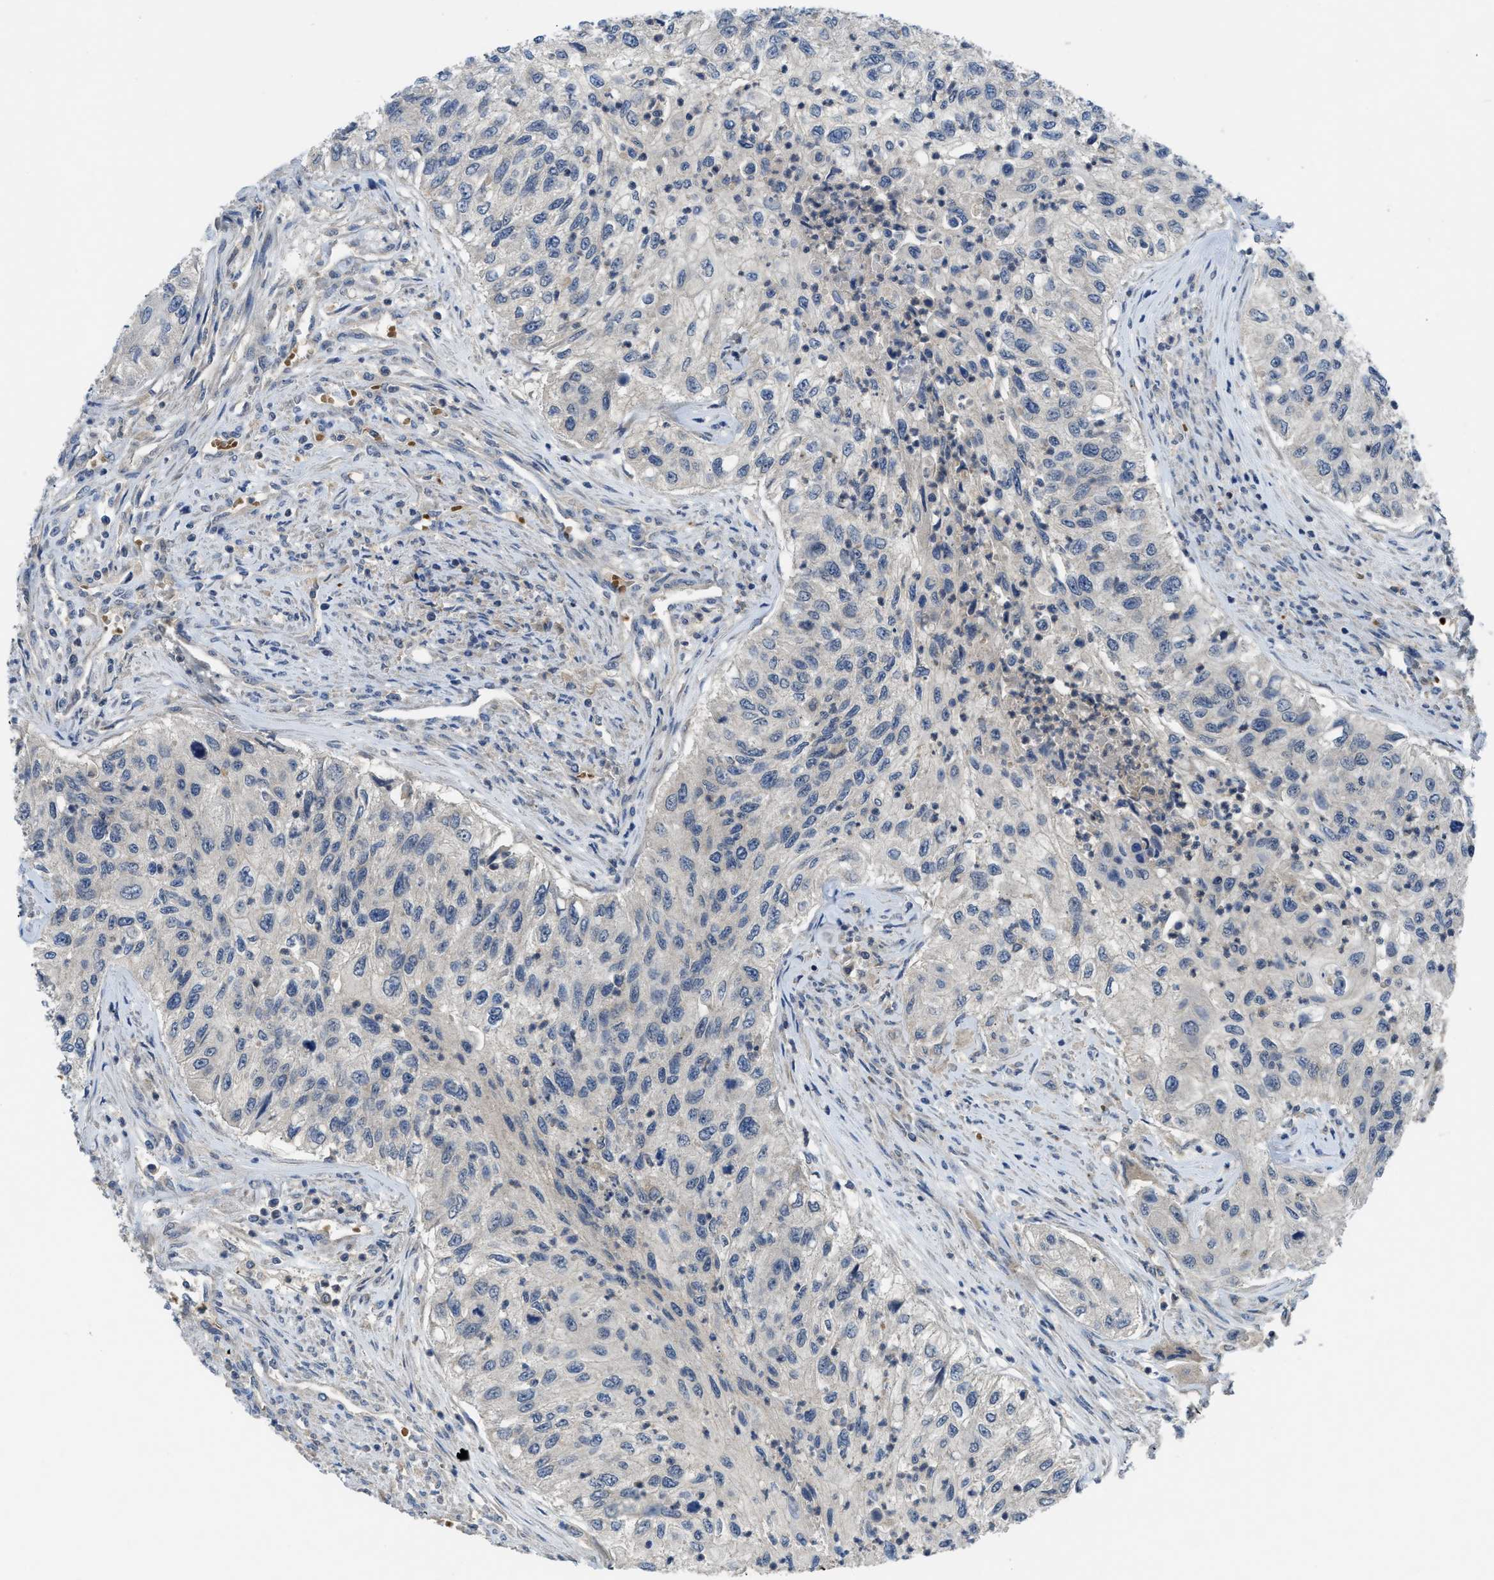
{"staining": {"intensity": "negative", "quantity": "none", "location": "none"}, "tissue": "urothelial cancer", "cell_type": "Tumor cells", "image_type": "cancer", "snomed": [{"axis": "morphology", "description": "Urothelial carcinoma, High grade"}, {"axis": "topography", "description": "Urinary bladder"}], "caption": "Urothelial carcinoma (high-grade) stained for a protein using IHC shows no expression tumor cells.", "gene": "PDE7A", "patient": {"sex": "female", "age": 60}}